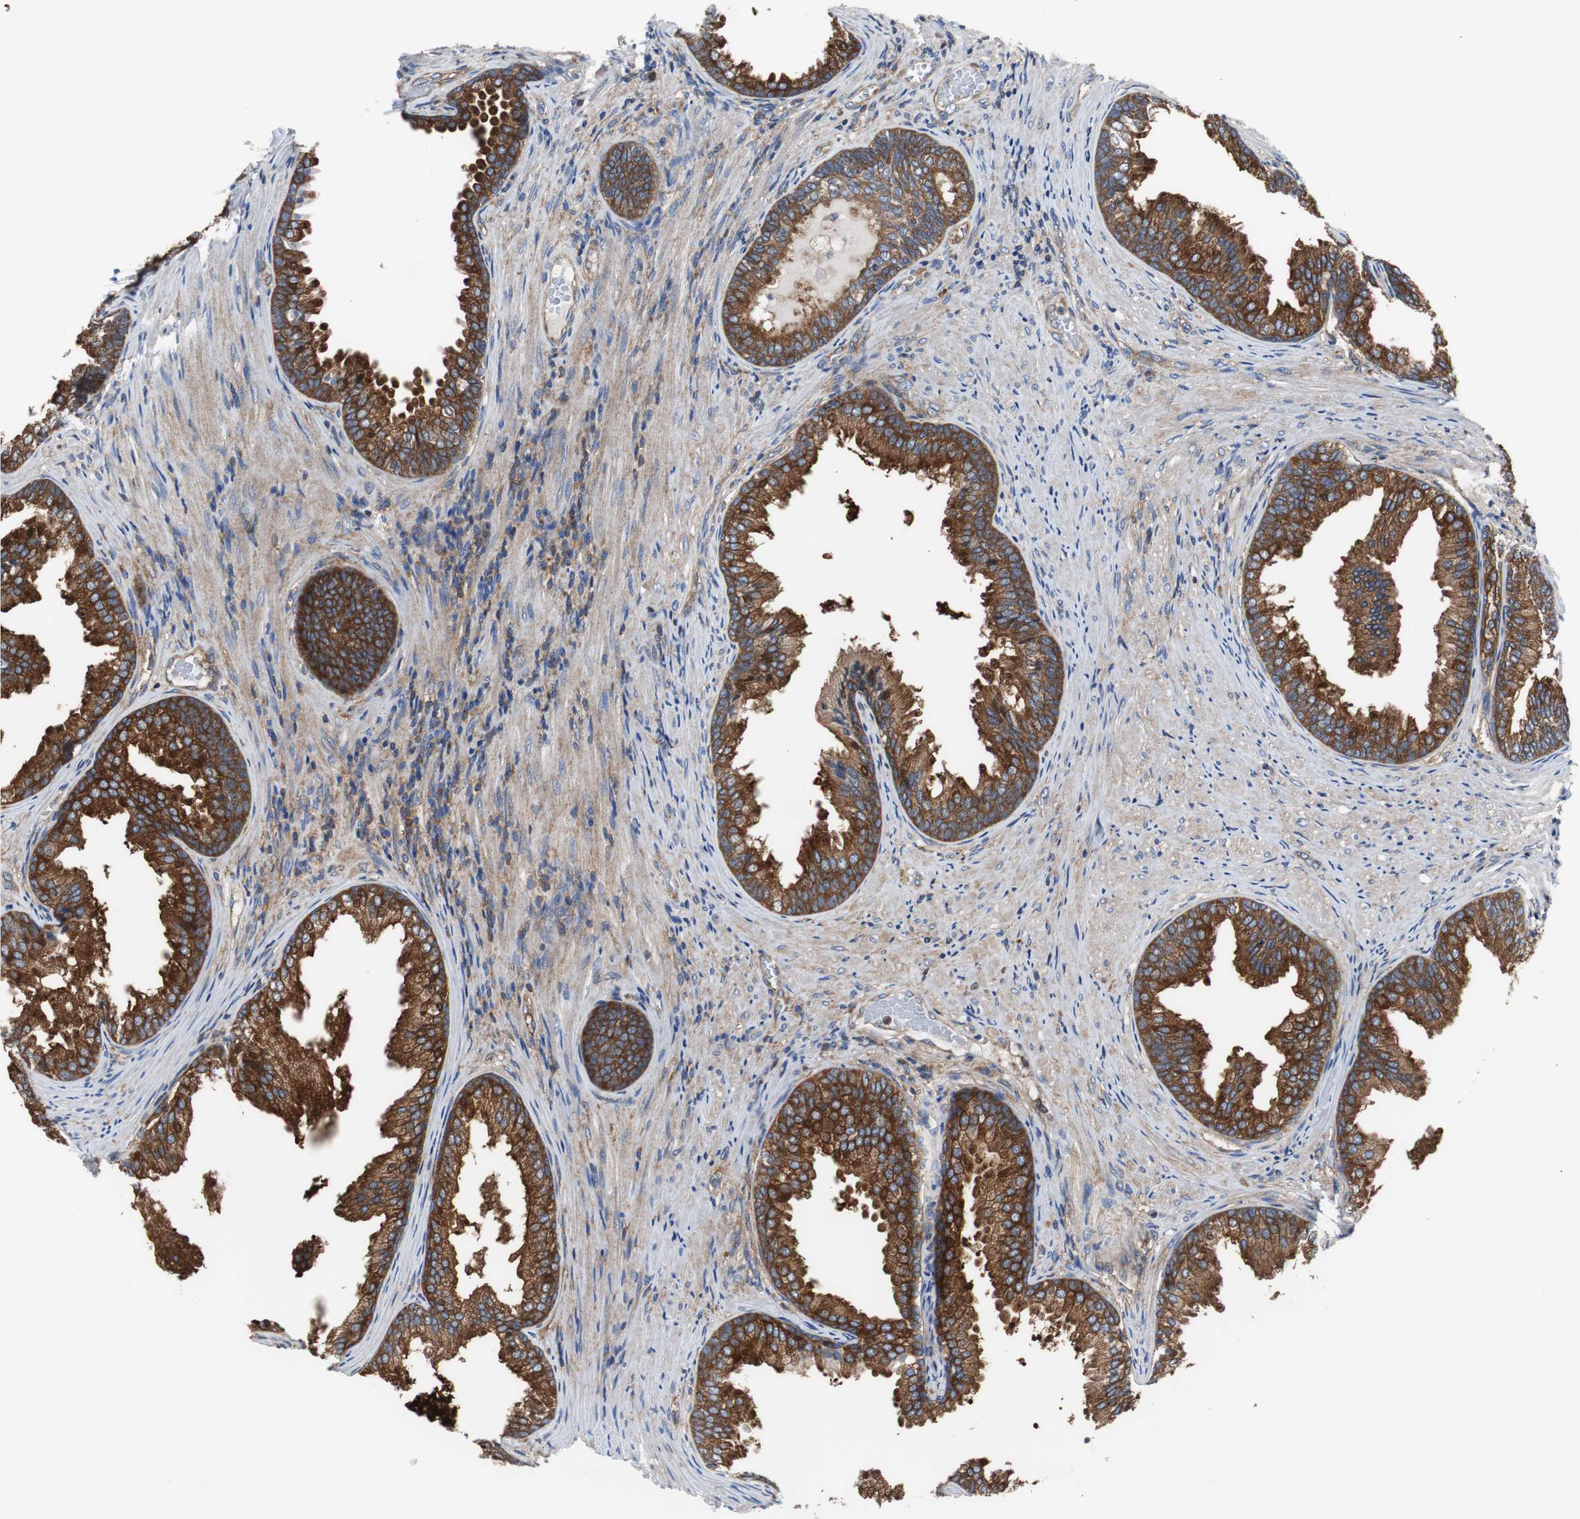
{"staining": {"intensity": "strong", "quantity": ">75%", "location": "cytoplasmic/membranous"}, "tissue": "prostate", "cell_type": "Glandular cells", "image_type": "normal", "snomed": [{"axis": "morphology", "description": "Normal tissue, NOS"}, {"axis": "topography", "description": "Prostate"}], "caption": "Protein staining exhibits strong cytoplasmic/membranous positivity in approximately >75% of glandular cells in benign prostate.", "gene": "BRAF", "patient": {"sex": "male", "age": 76}}